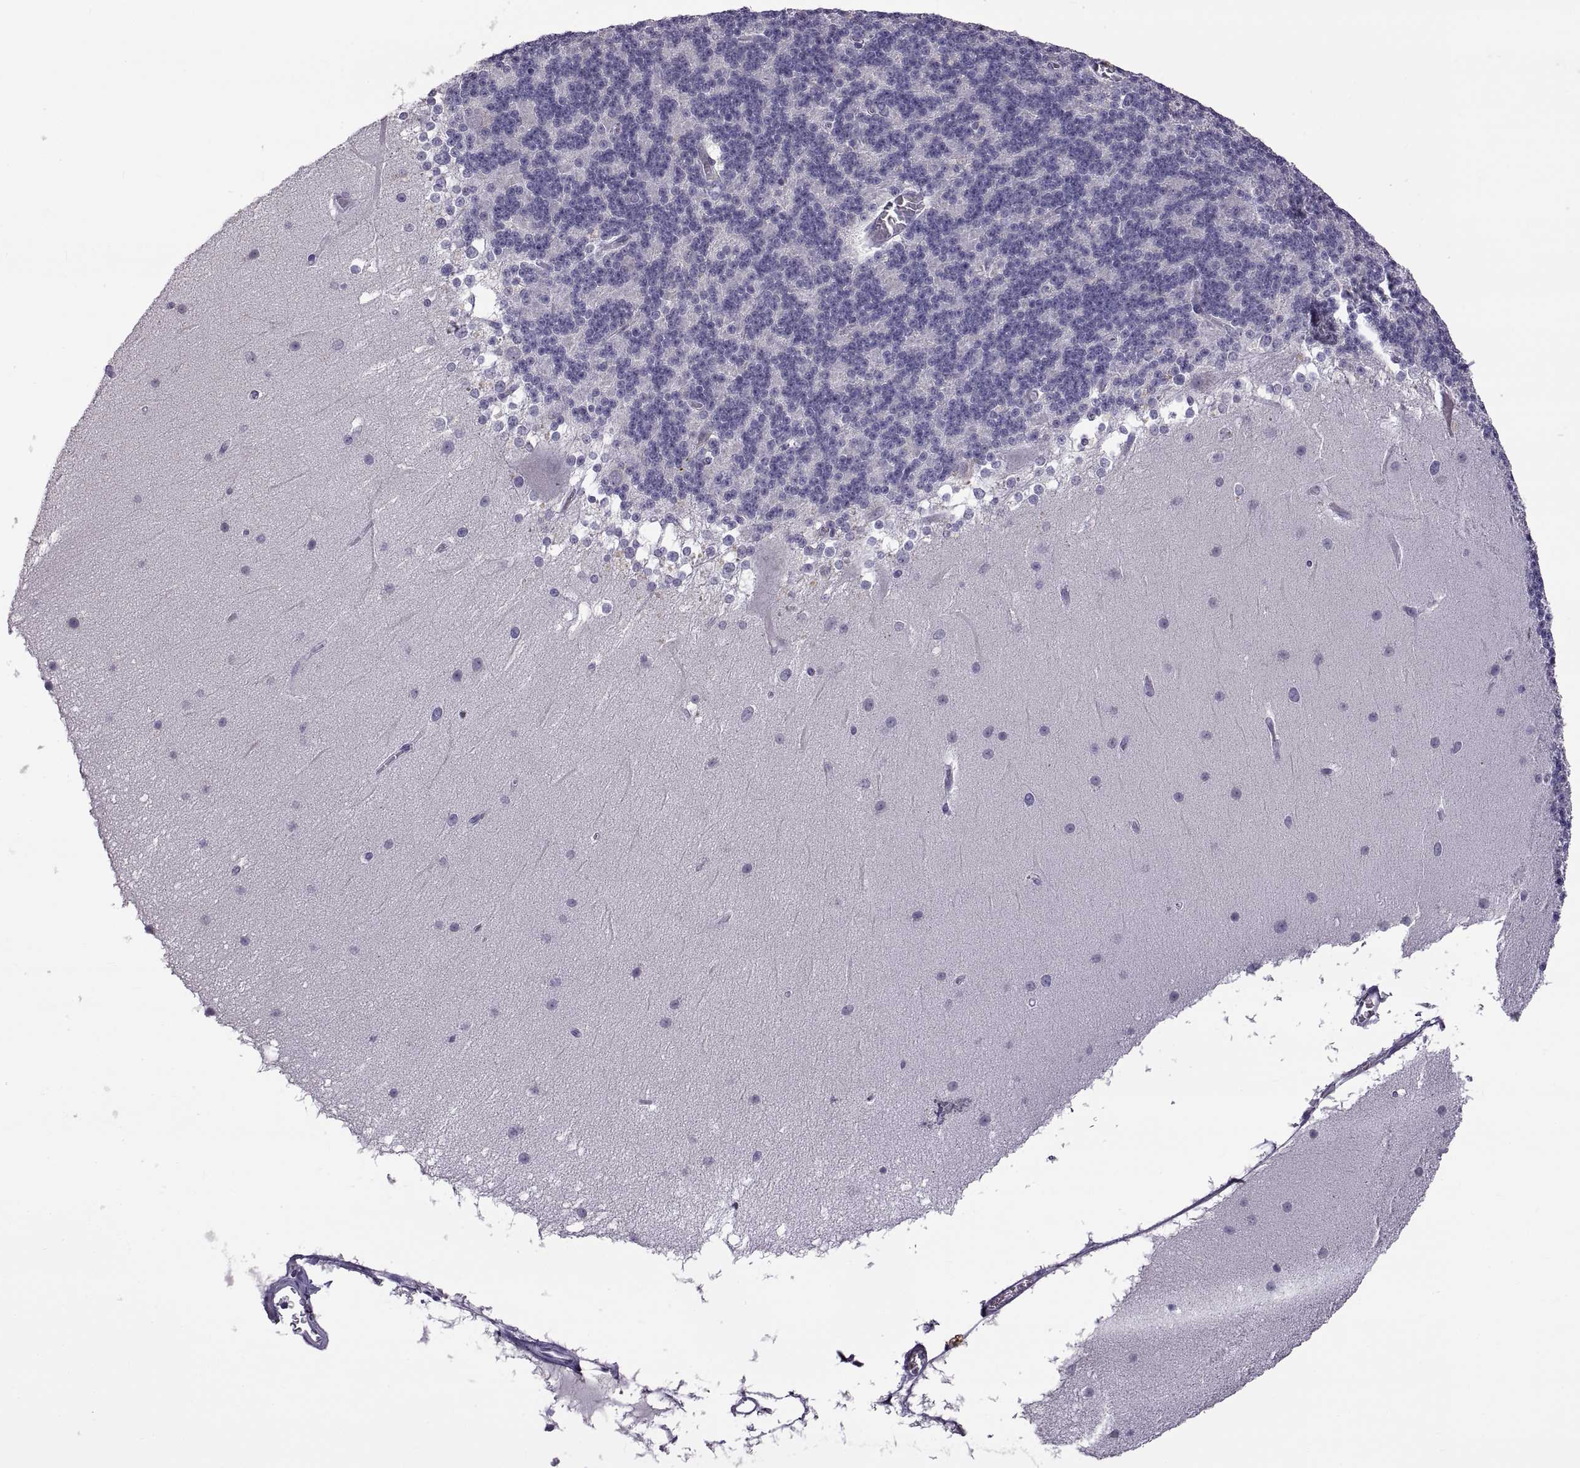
{"staining": {"intensity": "negative", "quantity": "none", "location": "none"}, "tissue": "cerebellum", "cell_type": "Cells in granular layer", "image_type": "normal", "snomed": [{"axis": "morphology", "description": "Normal tissue, NOS"}, {"axis": "topography", "description": "Cerebellum"}], "caption": "An IHC histopathology image of benign cerebellum is shown. There is no staining in cells in granular layer of cerebellum.", "gene": "RDM1", "patient": {"sex": "female", "age": 19}}